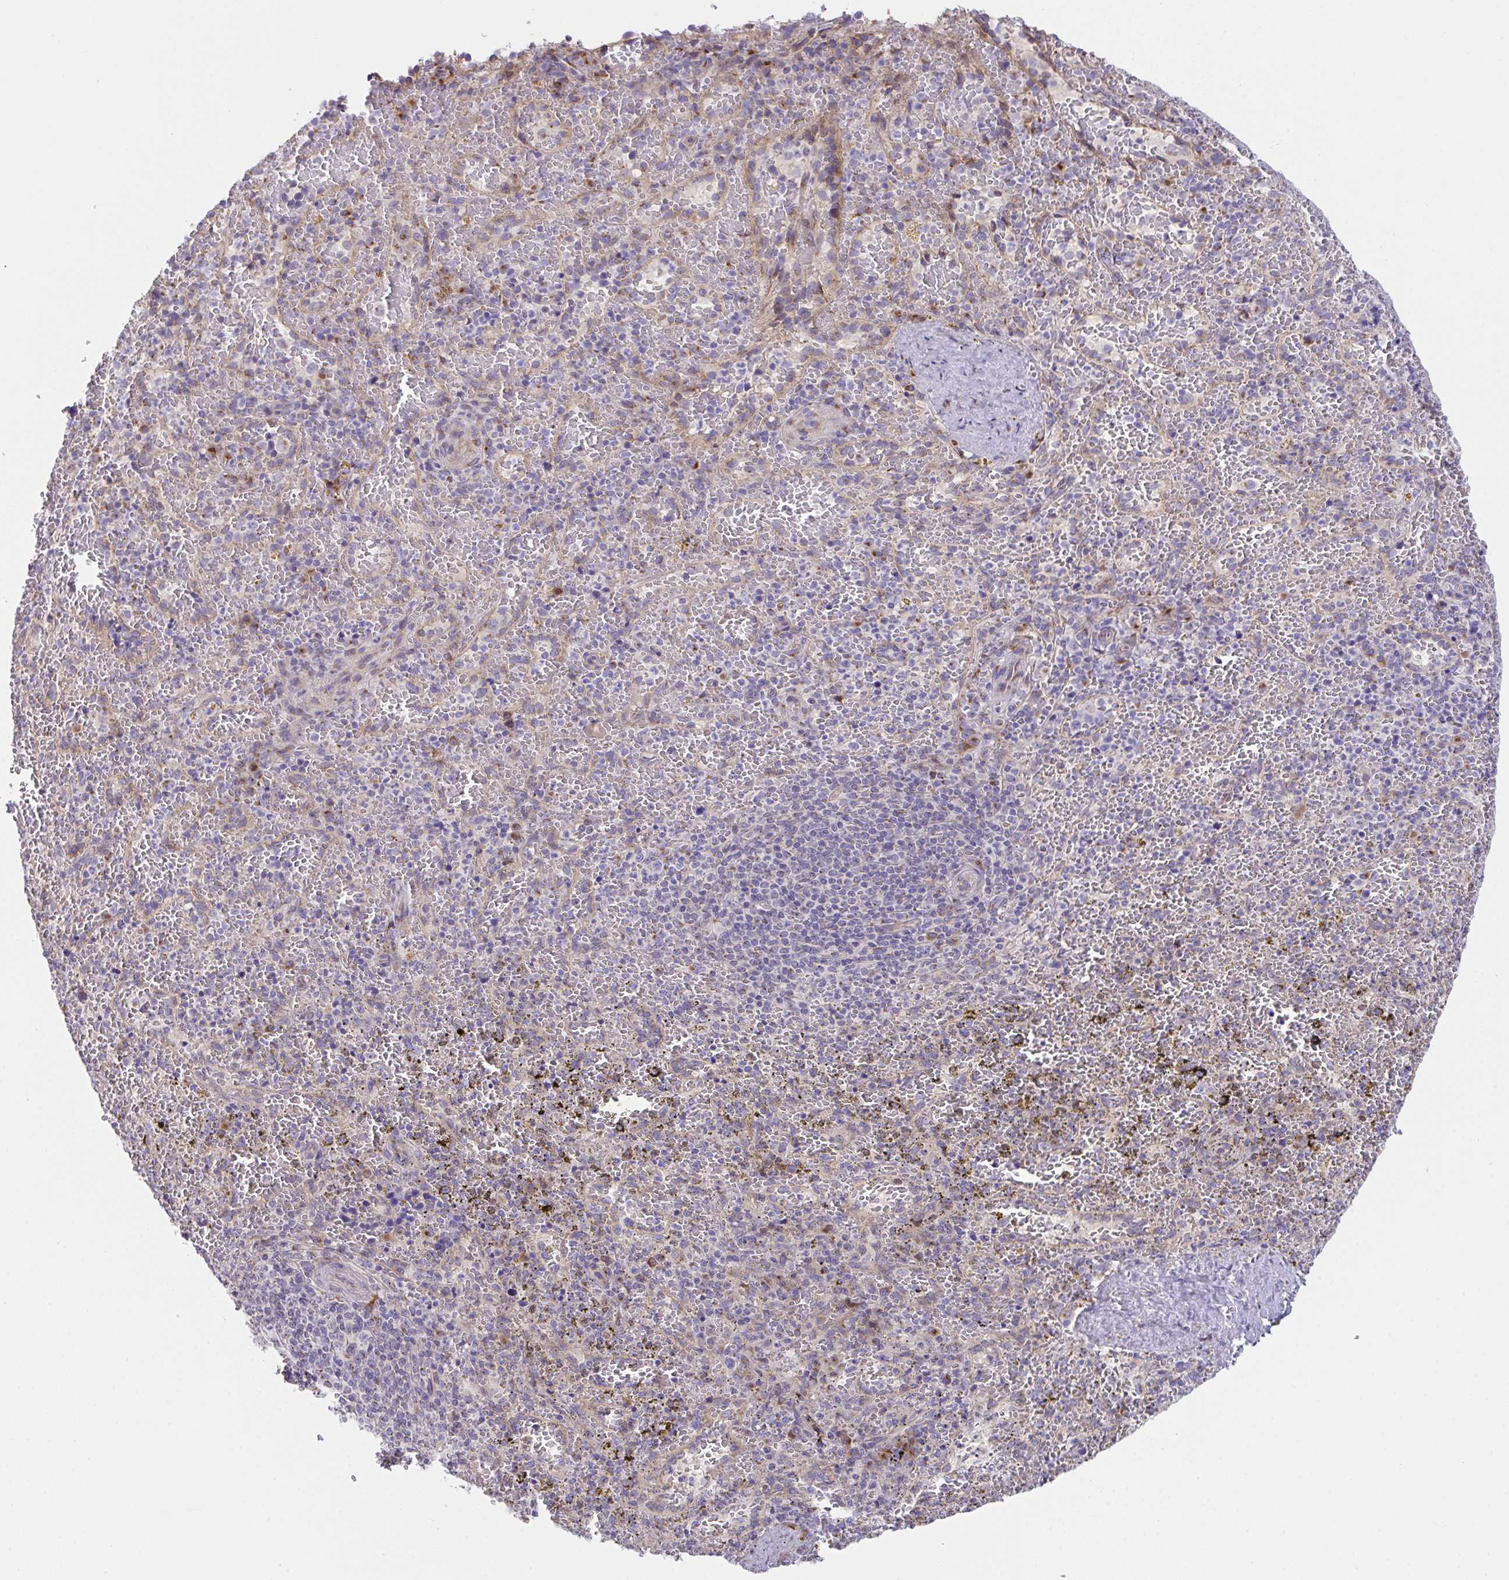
{"staining": {"intensity": "negative", "quantity": "none", "location": "none"}, "tissue": "spleen", "cell_type": "Cells in red pulp", "image_type": "normal", "snomed": [{"axis": "morphology", "description": "Normal tissue, NOS"}, {"axis": "topography", "description": "Spleen"}], "caption": "High magnification brightfield microscopy of unremarkable spleen stained with DAB (3,3'-diaminobenzidine) (brown) and counterstained with hematoxylin (blue): cells in red pulp show no significant expression. (Brightfield microscopy of DAB immunohistochemistry at high magnification).", "gene": "MIA3", "patient": {"sex": "female", "age": 50}}